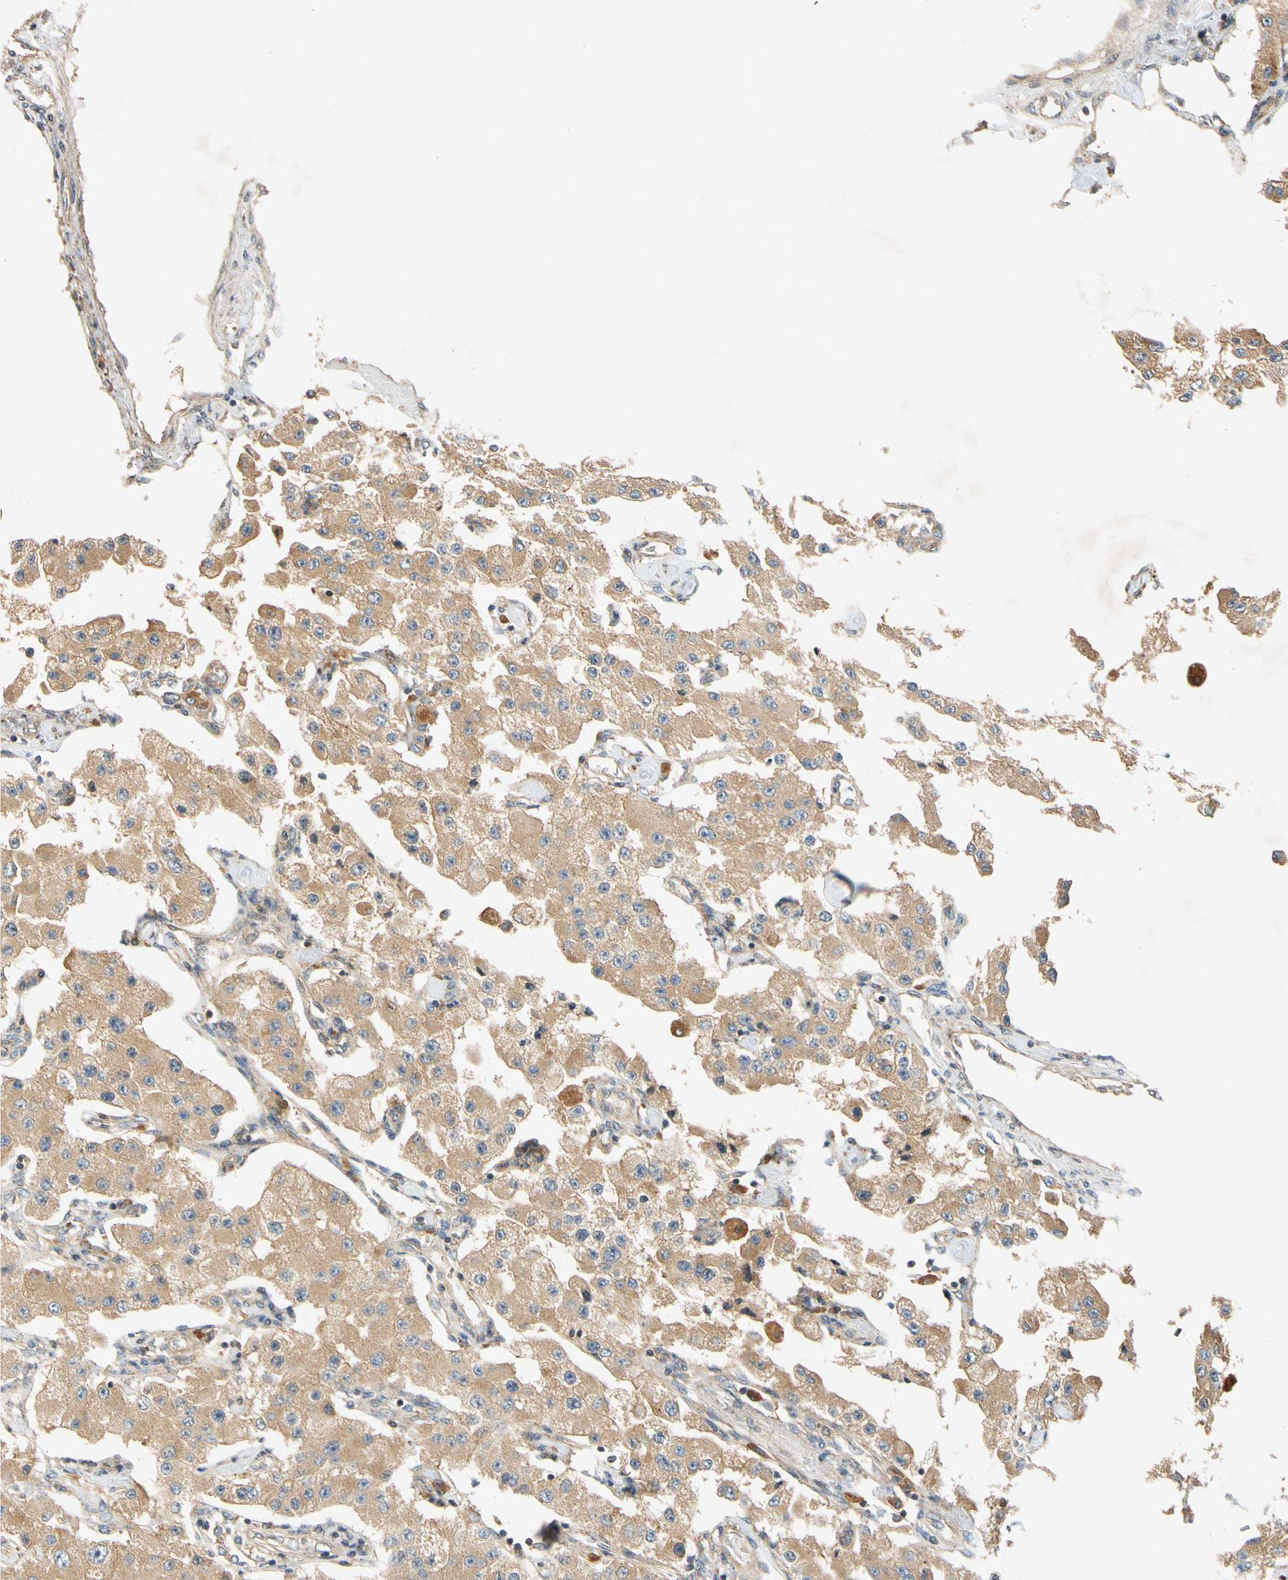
{"staining": {"intensity": "moderate", "quantity": ">75%", "location": "cytoplasmic/membranous"}, "tissue": "carcinoid", "cell_type": "Tumor cells", "image_type": "cancer", "snomed": [{"axis": "morphology", "description": "Carcinoid, malignant, NOS"}, {"axis": "topography", "description": "Pancreas"}], "caption": "IHC of carcinoid demonstrates medium levels of moderate cytoplasmic/membranous positivity in about >75% of tumor cells.", "gene": "USP46", "patient": {"sex": "male", "age": 41}}